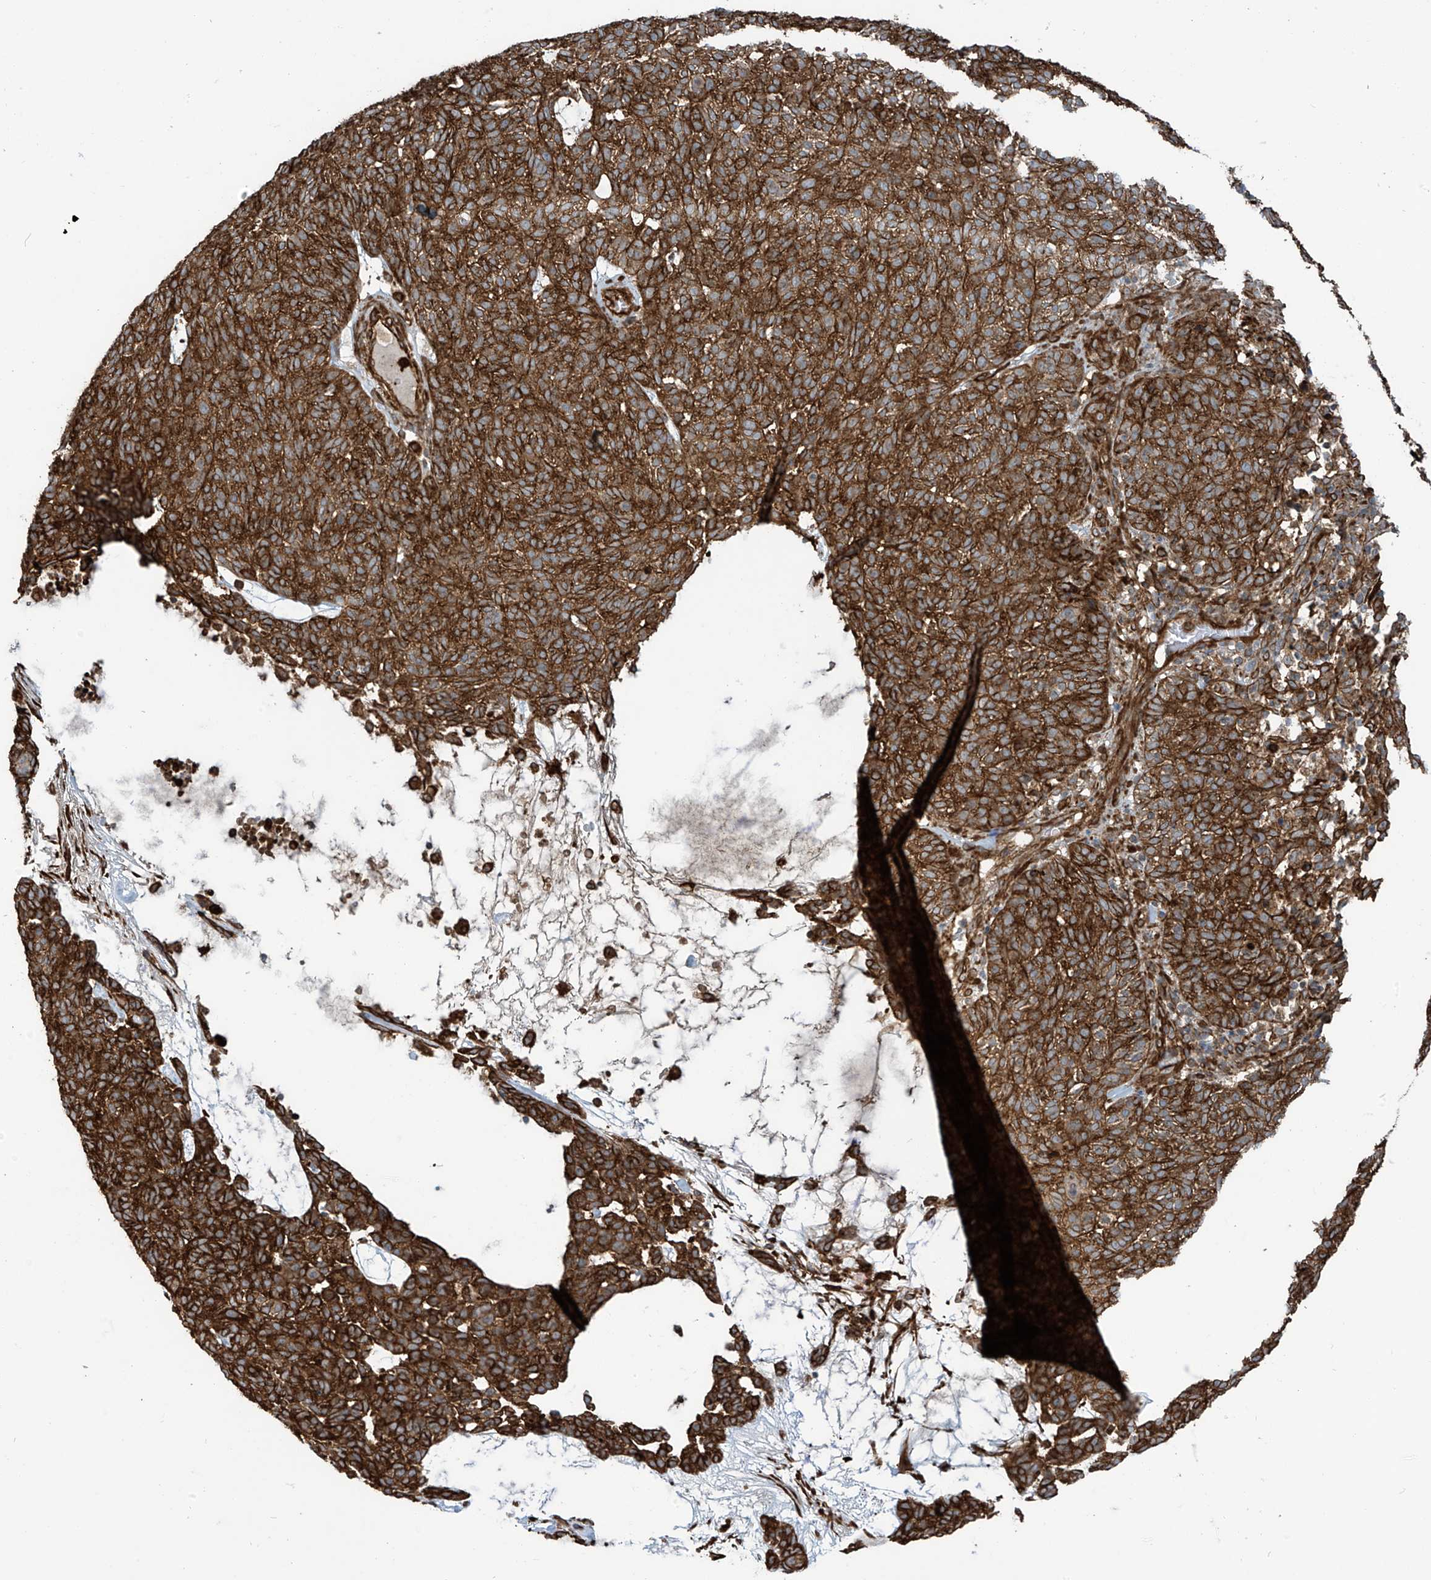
{"staining": {"intensity": "strong", "quantity": ">75%", "location": "cytoplasmic/membranous"}, "tissue": "skin cancer", "cell_type": "Tumor cells", "image_type": "cancer", "snomed": [{"axis": "morphology", "description": "Squamous cell carcinoma, NOS"}, {"axis": "topography", "description": "Skin"}], "caption": "IHC of squamous cell carcinoma (skin) displays high levels of strong cytoplasmic/membranous positivity in about >75% of tumor cells. (IHC, brightfield microscopy, high magnification).", "gene": "SLC9A2", "patient": {"sex": "female", "age": 90}}